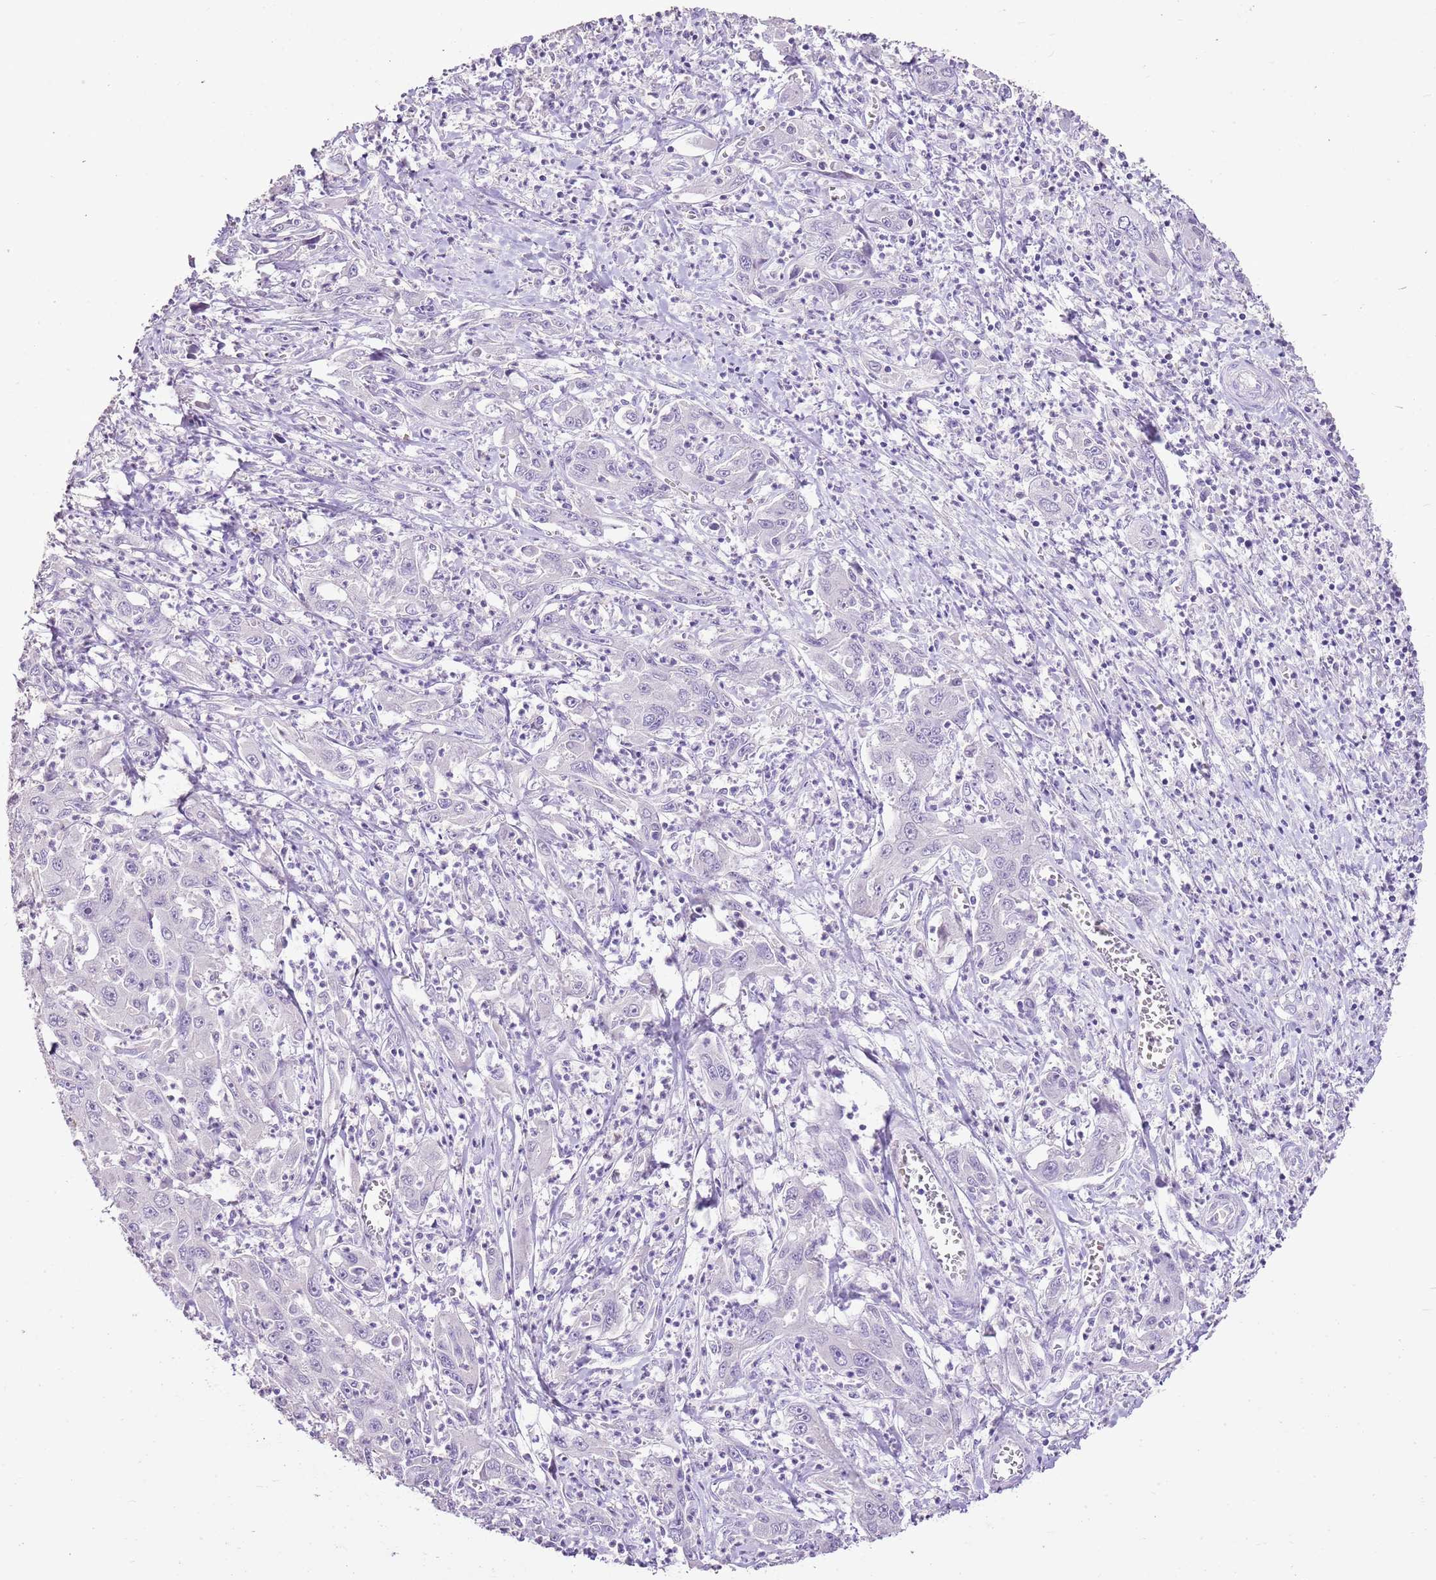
{"staining": {"intensity": "negative", "quantity": "none", "location": "none"}, "tissue": "liver cancer", "cell_type": "Tumor cells", "image_type": "cancer", "snomed": [{"axis": "morphology", "description": "Carcinoma, Hepatocellular, NOS"}, {"axis": "topography", "description": "Liver"}], "caption": "Tumor cells show no significant positivity in hepatocellular carcinoma (liver).", "gene": "XPO7", "patient": {"sex": "male", "age": 63}}